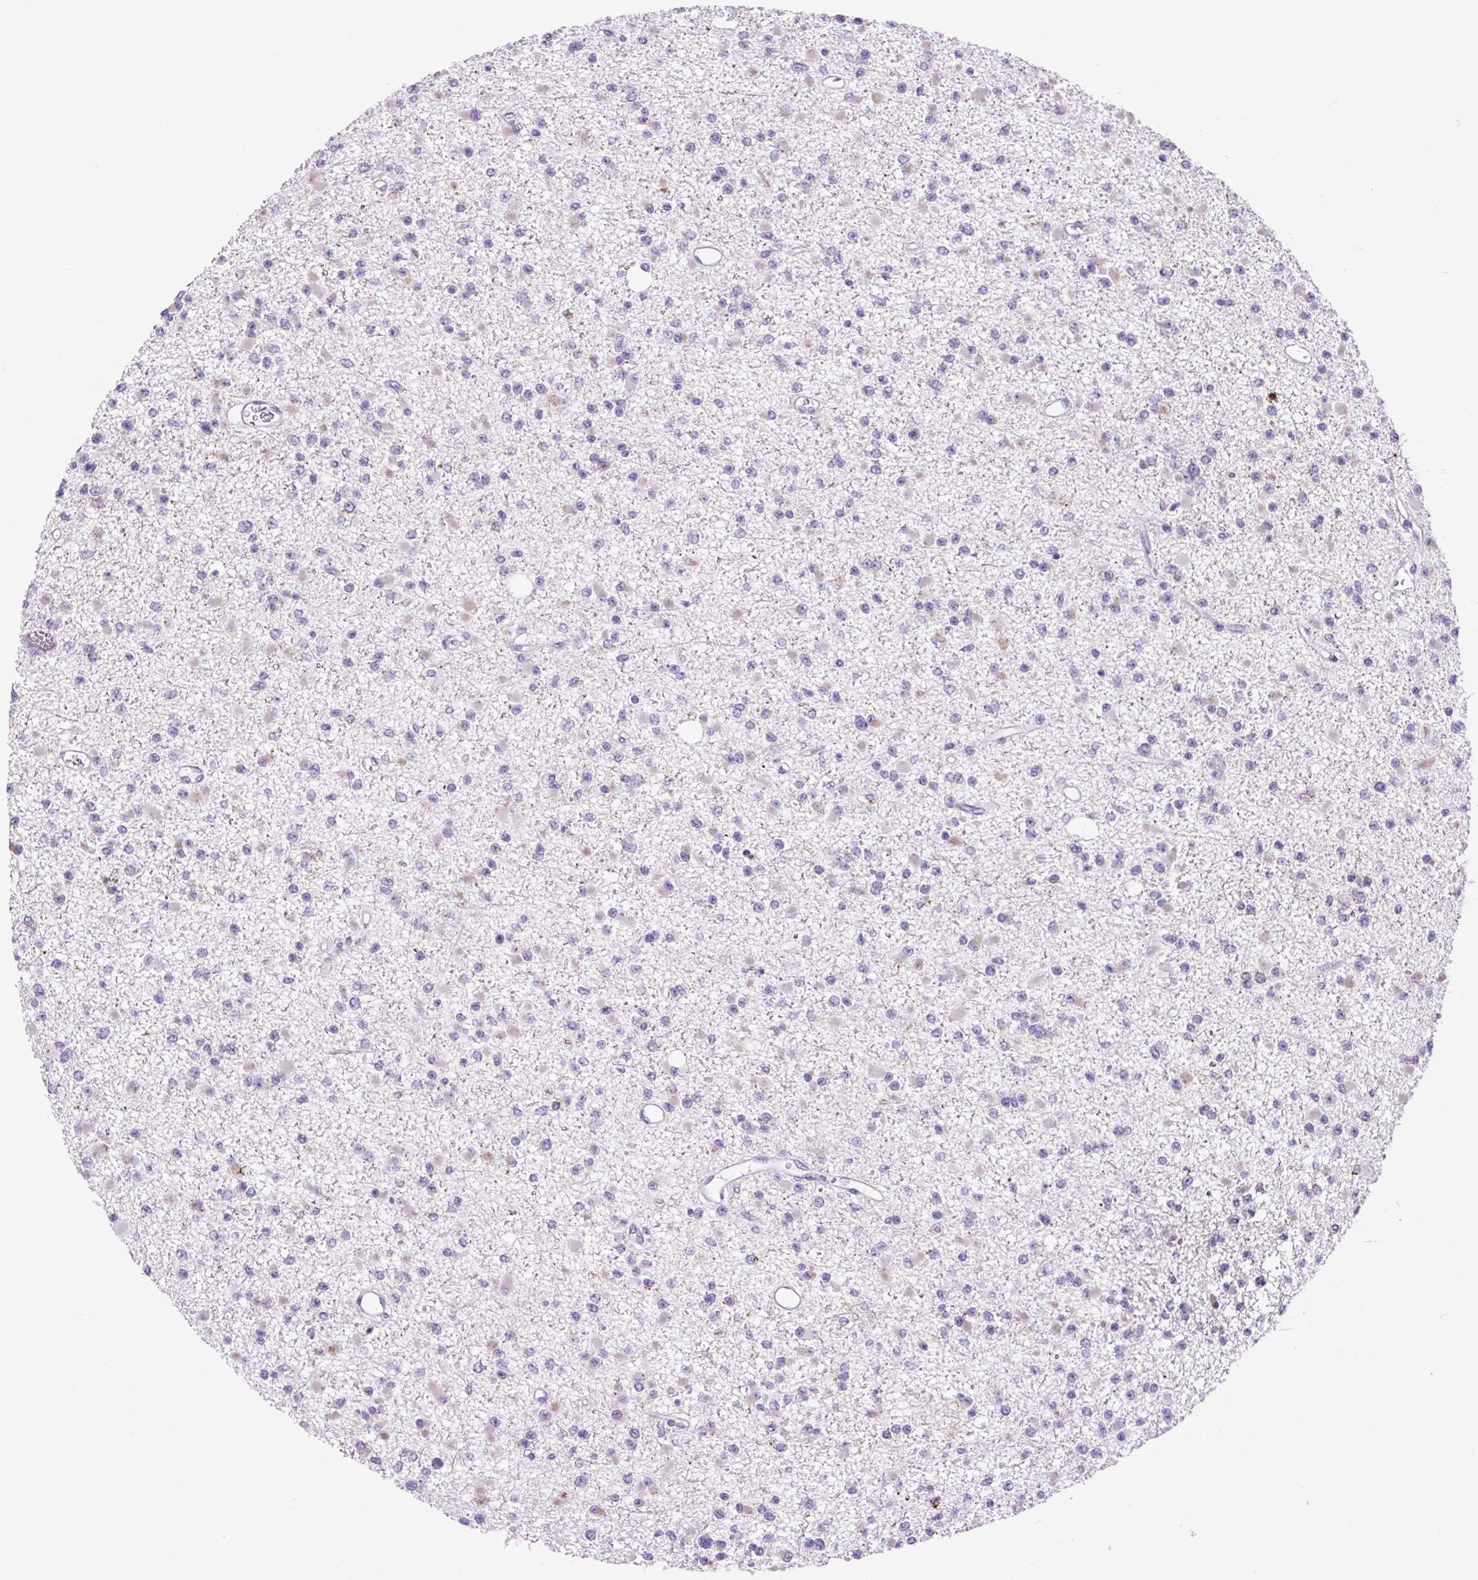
{"staining": {"intensity": "negative", "quantity": "none", "location": "none"}, "tissue": "glioma", "cell_type": "Tumor cells", "image_type": "cancer", "snomed": [{"axis": "morphology", "description": "Glioma, malignant, Low grade"}, {"axis": "topography", "description": "Brain"}], "caption": "Human malignant low-grade glioma stained for a protein using immunohistochemistry shows no expression in tumor cells.", "gene": "LCN10", "patient": {"sex": "female", "age": 22}}